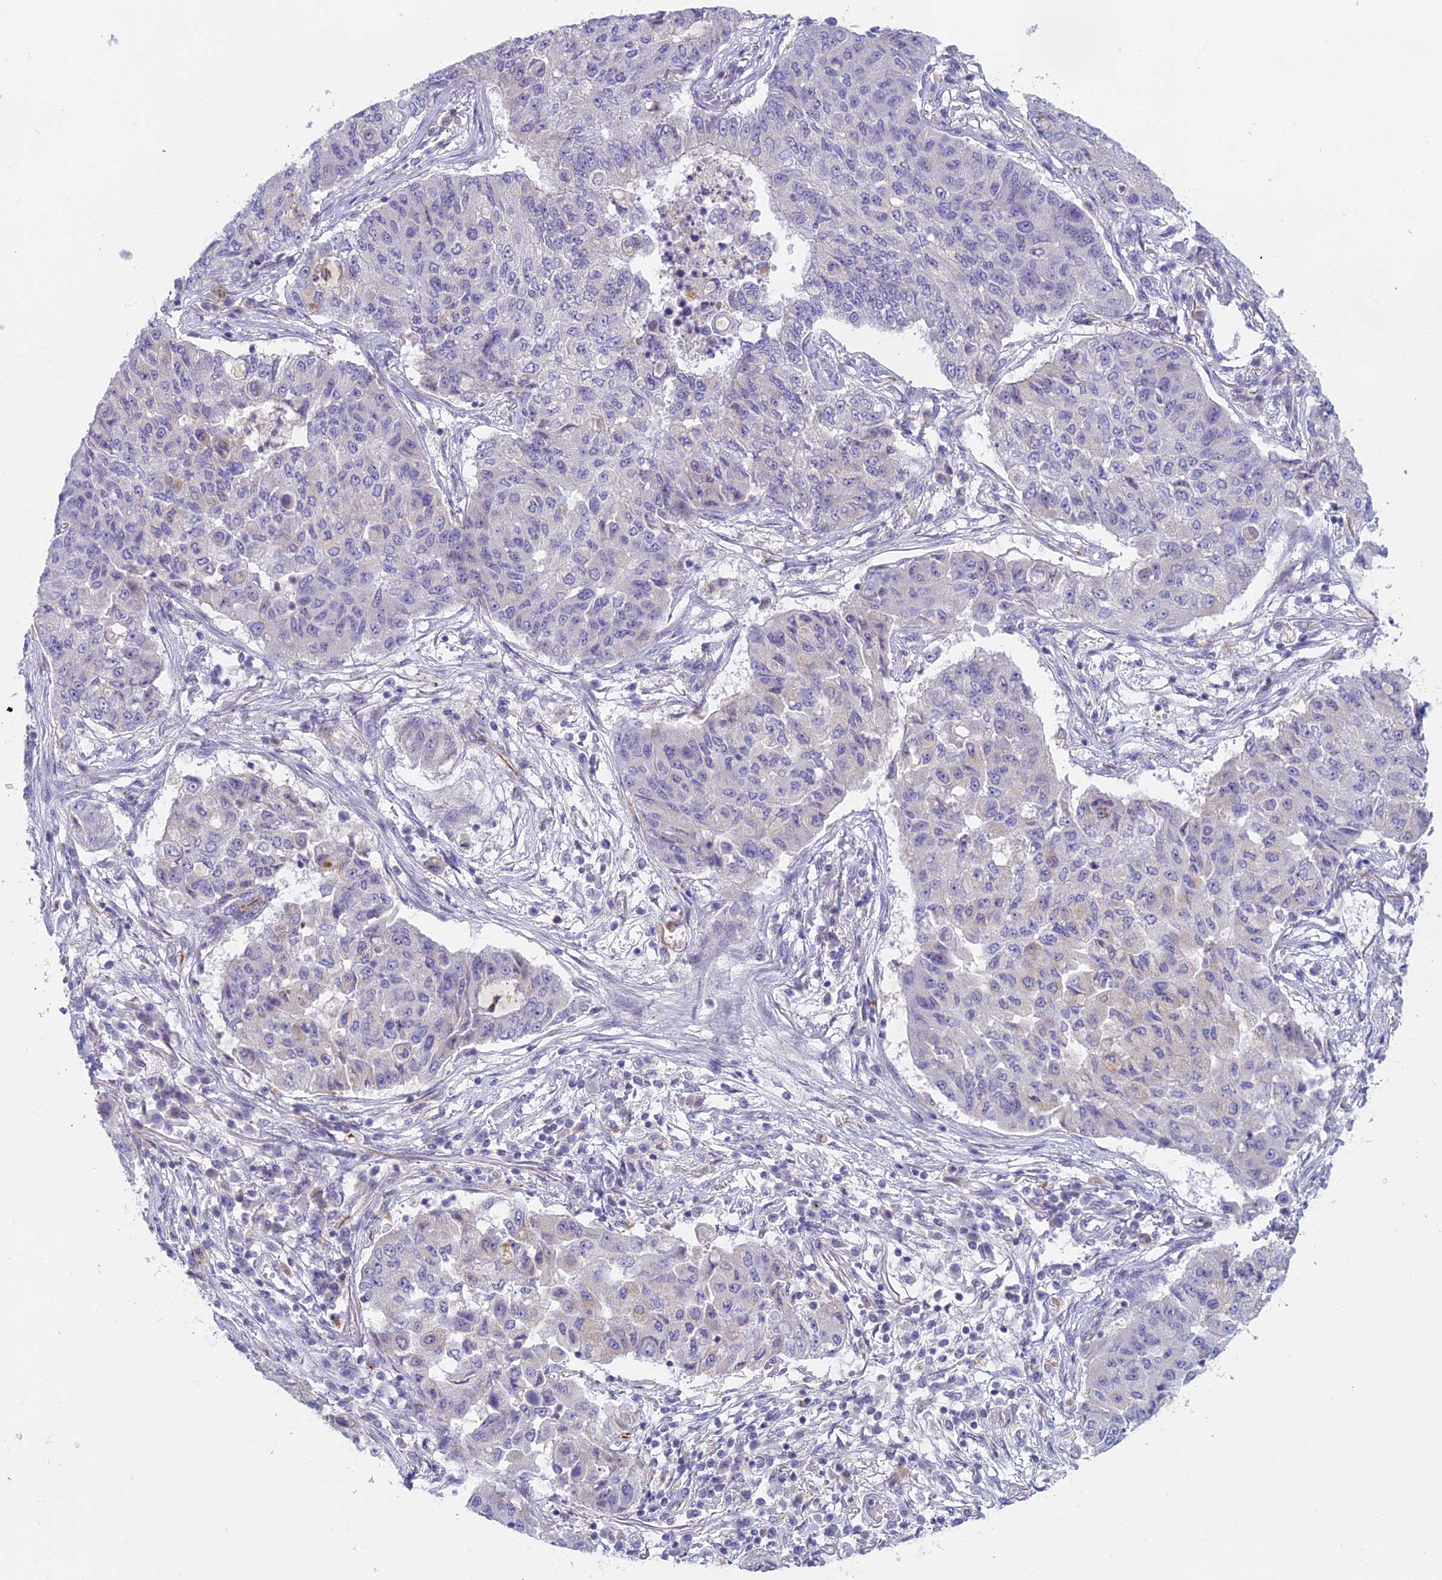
{"staining": {"intensity": "negative", "quantity": "none", "location": "none"}, "tissue": "lung cancer", "cell_type": "Tumor cells", "image_type": "cancer", "snomed": [{"axis": "morphology", "description": "Squamous cell carcinoma, NOS"}, {"axis": "topography", "description": "Lung"}], "caption": "This is an IHC histopathology image of human lung squamous cell carcinoma. There is no expression in tumor cells.", "gene": "FERD3L", "patient": {"sex": "male", "age": 74}}